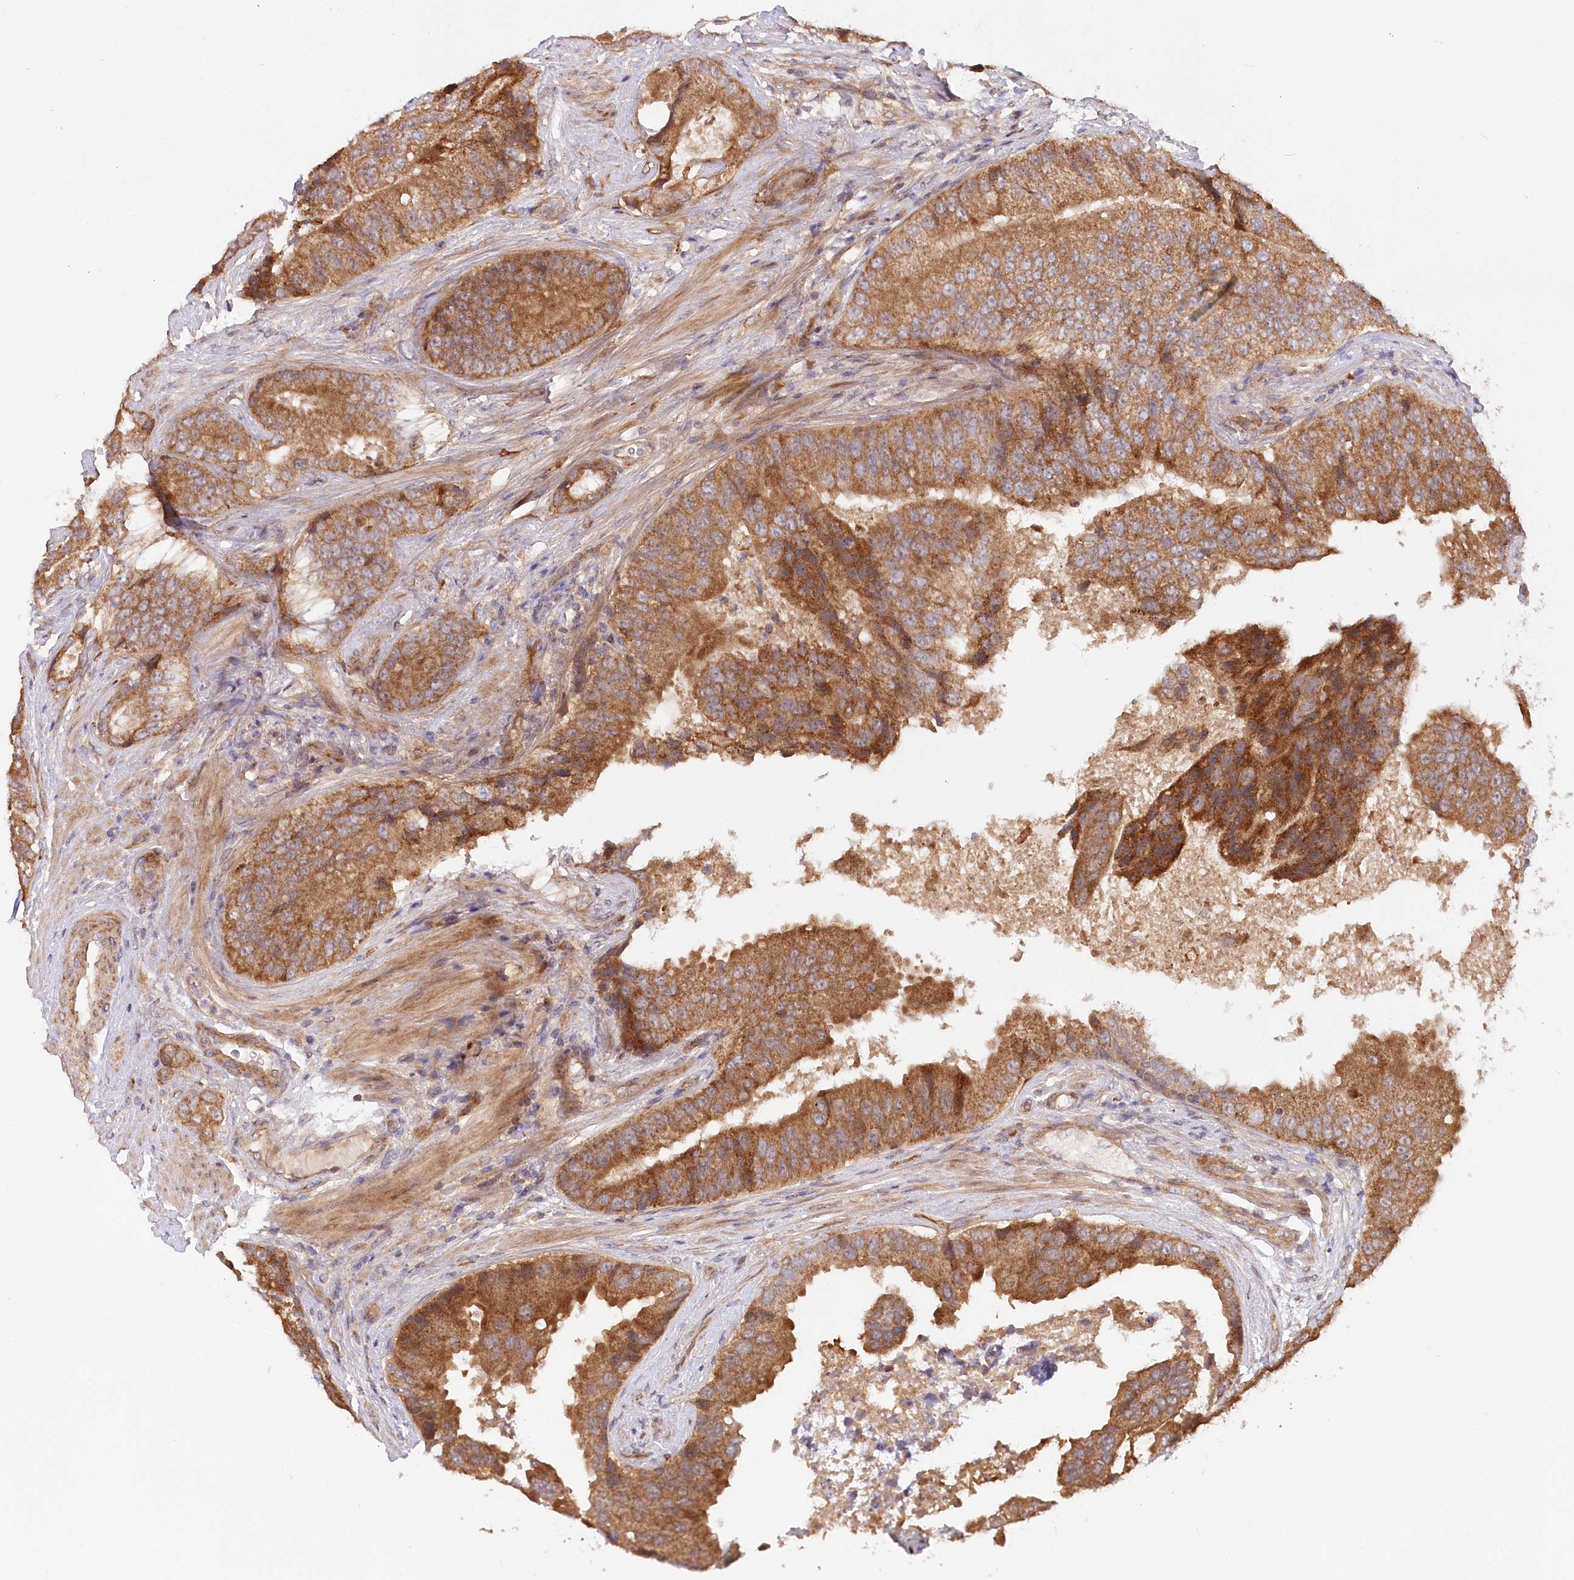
{"staining": {"intensity": "moderate", "quantity": ">75%", "location": "cytoplasmic/membranous"}, "tissue": "prostate cancer", "cell_type": "Tumor cells", "image_type": "cancer", "snomed": [{"axis": "morphology", "description": "Adenocarcinoma, High grade"}, {"axis": "topography", "description": "Prostate"}], "caption": "Brown immunohistochemical staining in human prostate high-grade adenocarcinoma shows moderate cytoplasmic/membranous staining in about >75% of tumor cells. (DAB (3,3'-diaminobenzidine) IHC, brown staining for protein, blue staining for nuclei).", "gene": "CEP70", "patient": {"sex": "male", "age": 70}}